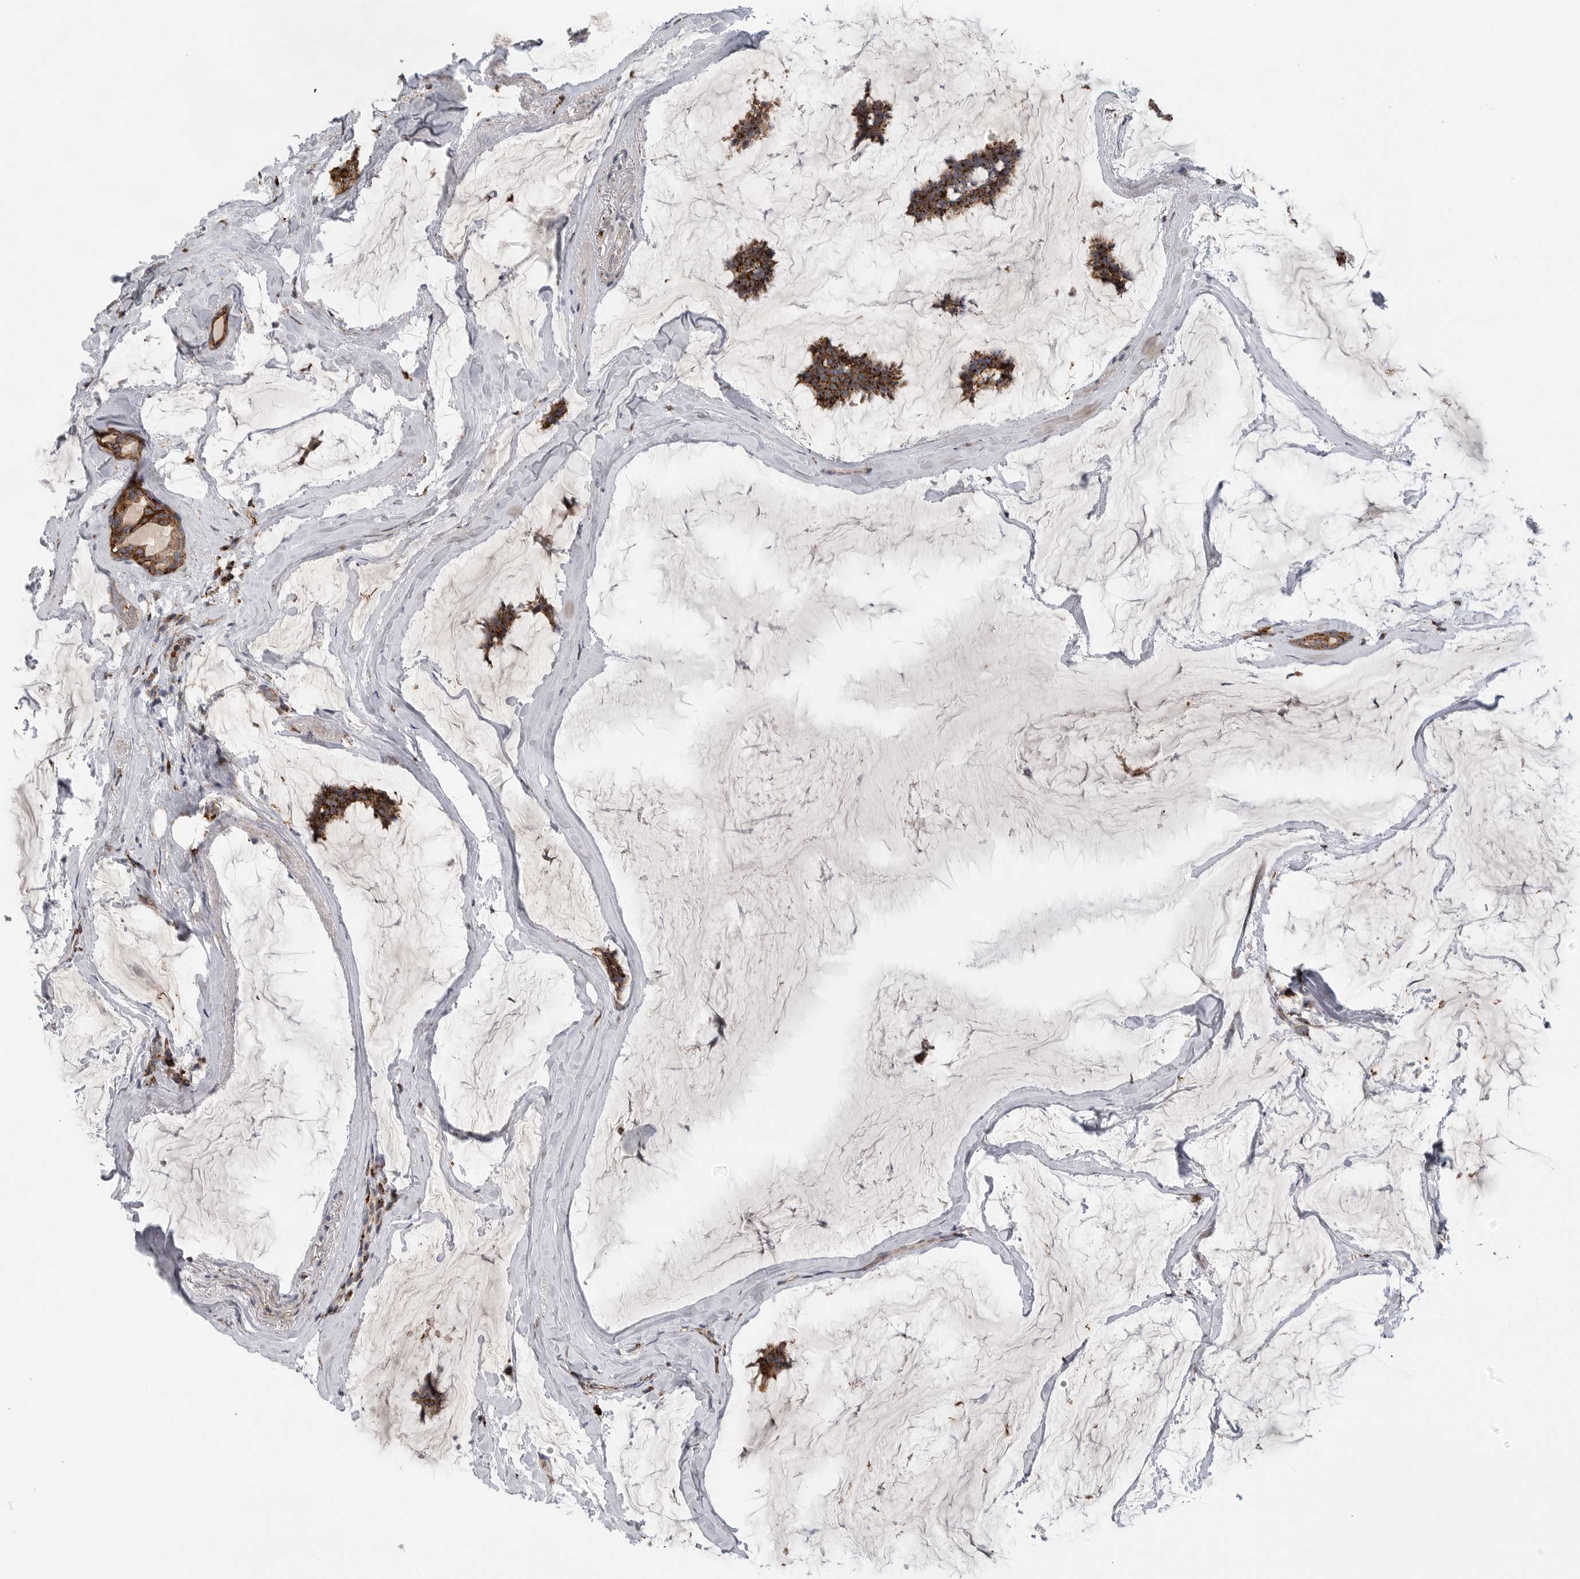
{"staining": {"intensity": "strong", "quantity": ">75%", "location": "cytoplasmic/membranous"}, "tissue": "breast cancer", "cell_type": "Tumor cells", "image_type": "cancer", "snomed": [{"axis": "morphology", "description": "Duct carcinoma"}, {"axis": "topography", "description": "Breast"}], "caption": "Breast cancer stained with a brown dye shows strong cytoplasmic/membranous positive positivity in about >75% of tumor cells.", "gene": "GALNS", "patient": {"sex": "female", "age": 93}}